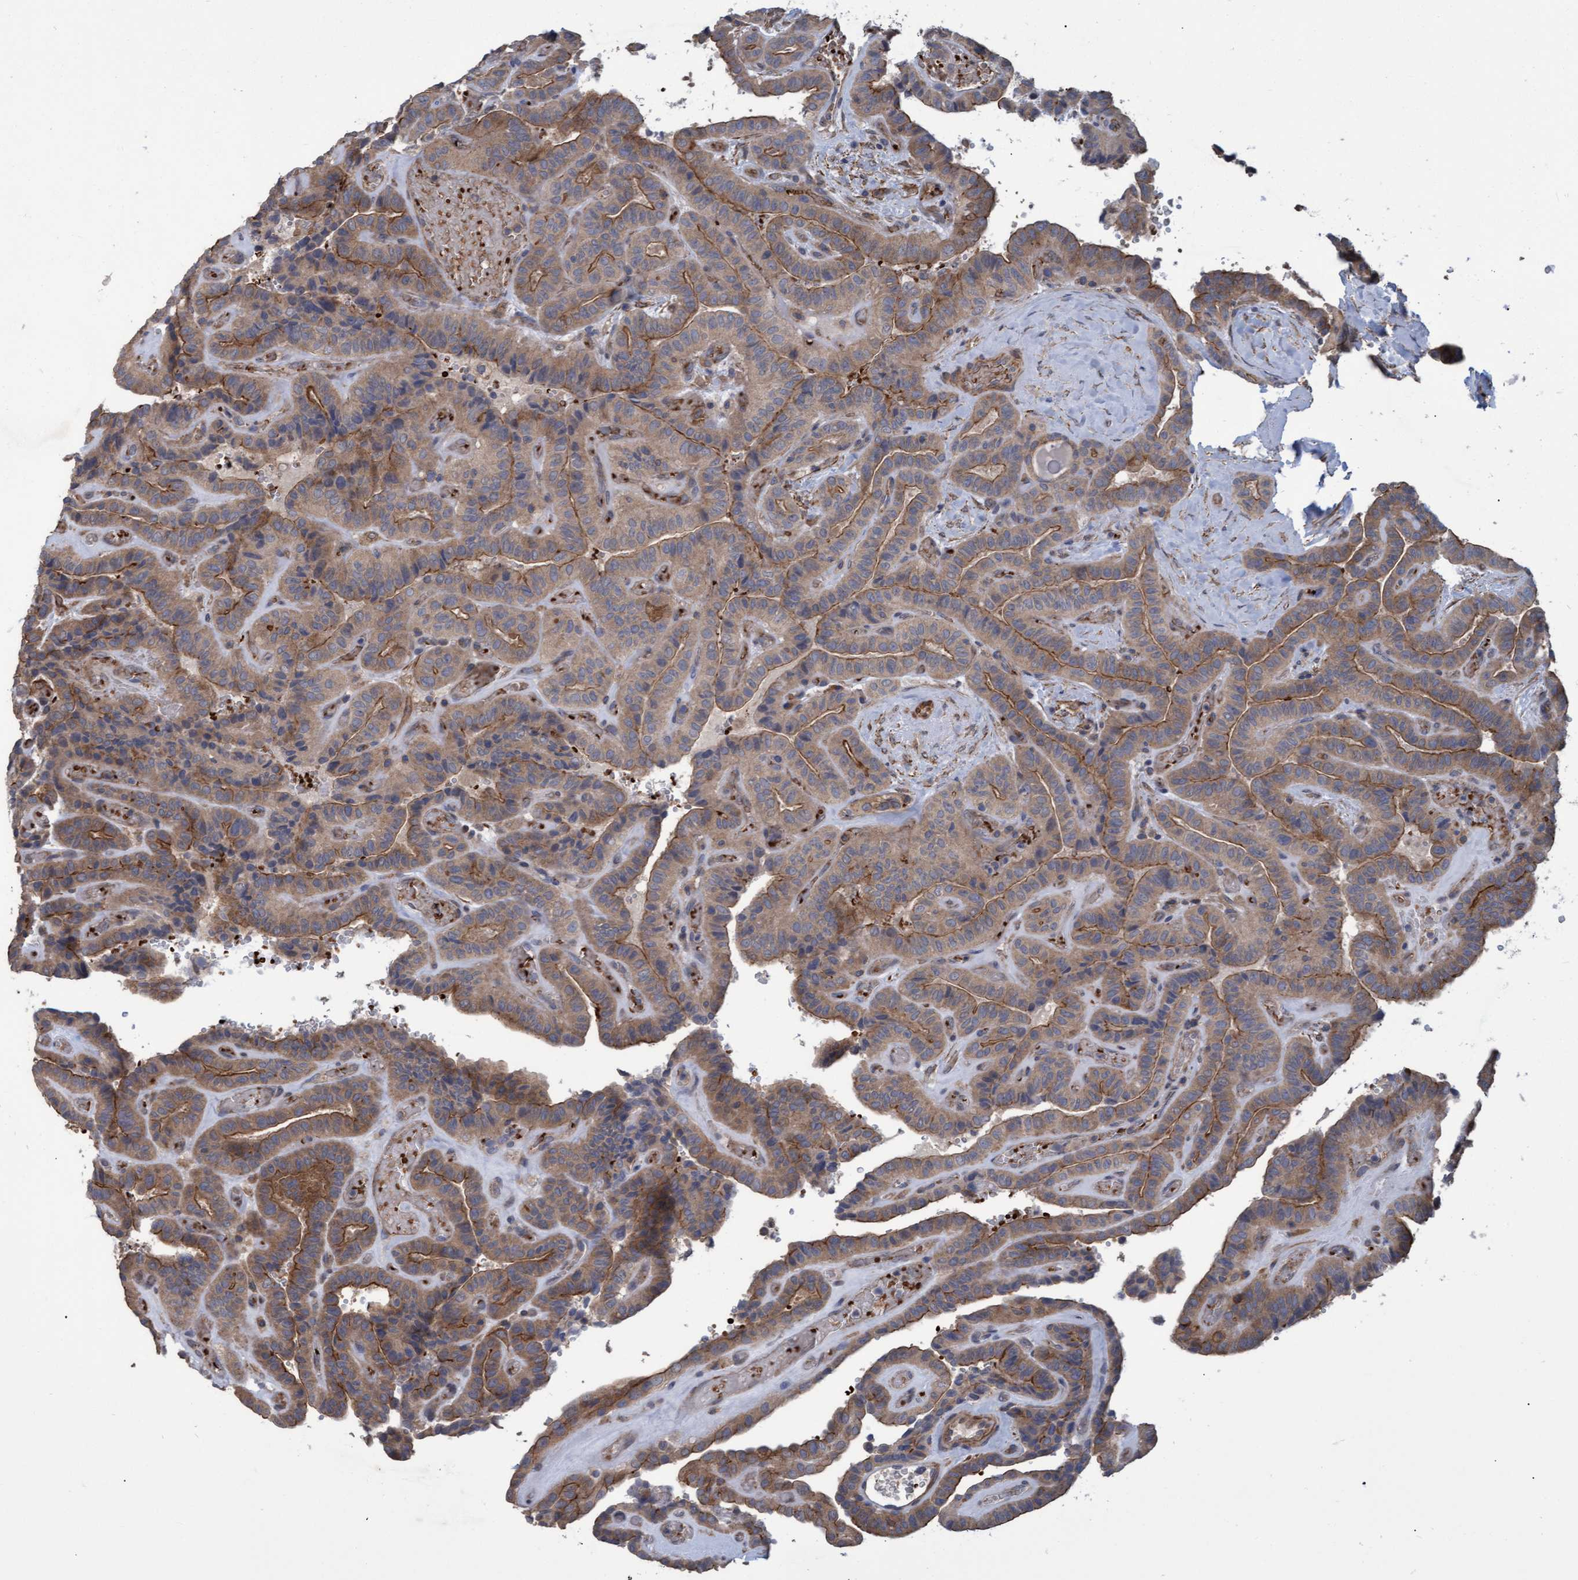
{"staining": {"intensity": "moderate", "quantity": ">75%", "location": "cytoplasmic/membranous"}, "tissue": "thyroid cancer", "cell_type": "Tumor cells", "image_type": "cancer", "snomed": [{"axis": "morphology", "description": "Papillary adenocarcinoma, NOS"}, {"axis": "topography", "description": "Thyroid gland"}], "caption": "Moderate cytoplasmic/membranous positivity for a protein is appreciated in approximately >75% of tumor cells of papillary adenocarcinoma (thyroid) using IHC.", "gene": "NAA15", "patient": {"sex": "male", "age": 77}}